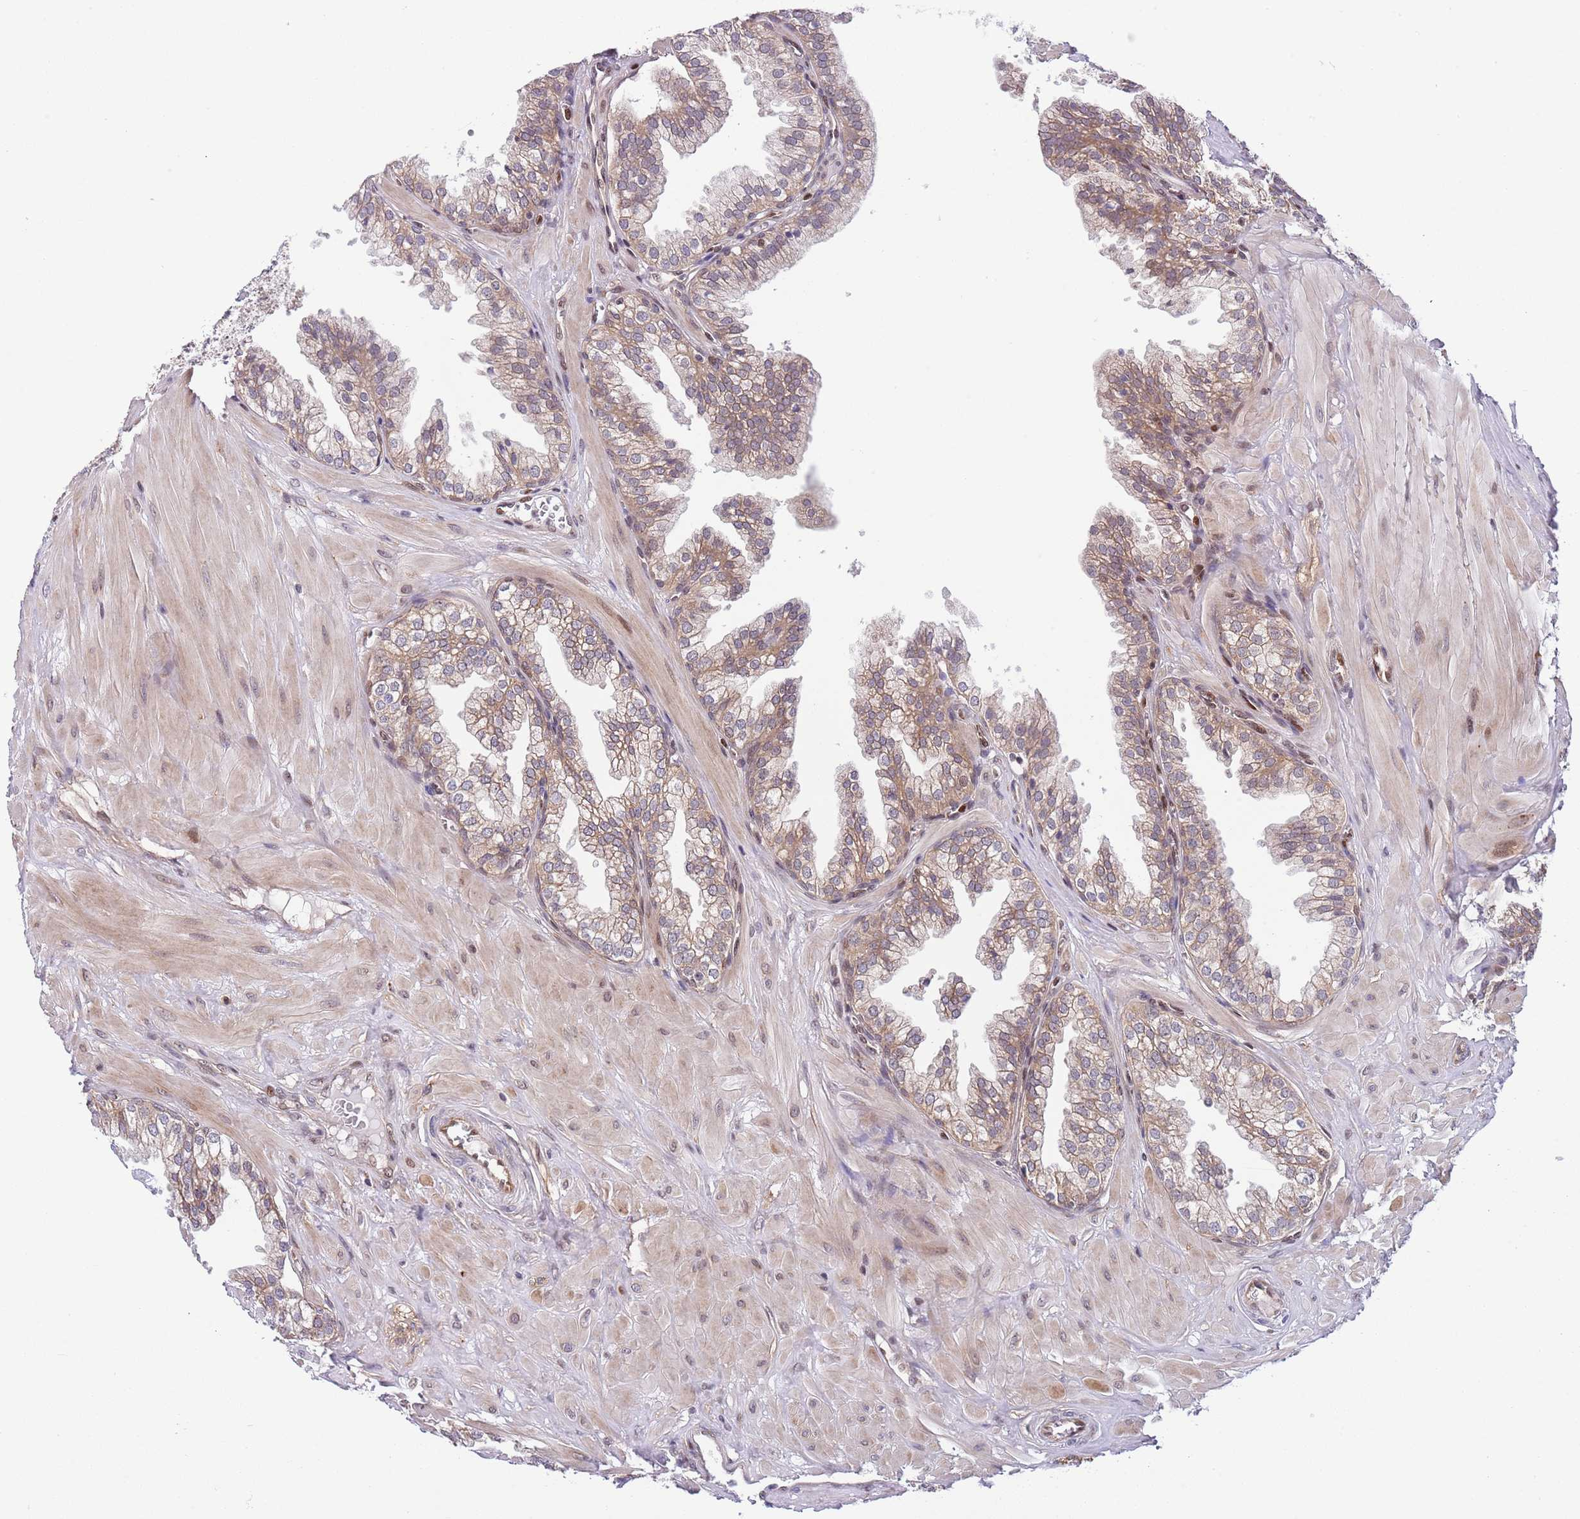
{"staining": {"intensity": "moderate", "quantity": "25%-75%", "location": "cytoplasmic/membranous,nuclear"}, "tissue": "prostate", "cell_type": "Glandular cells", "image_type": "normal", "snomed": [{"axis": "morphology", "description": "Normal tissue, NOS"}, {"axis": "topography", "description": "Prostate"}, {"axis": "topography", "description": "Peripheral nerve tissue"}], "caption": "Prostate stained with DAB immunohistochemistry (IHC) exhibits medium levels of moderate cytoplasmic/membranous,nuclear expression in approximately 25%-75% of glandular cells.", "gene": "TBX10", "patient": {"sex": "male", "age": 55}}